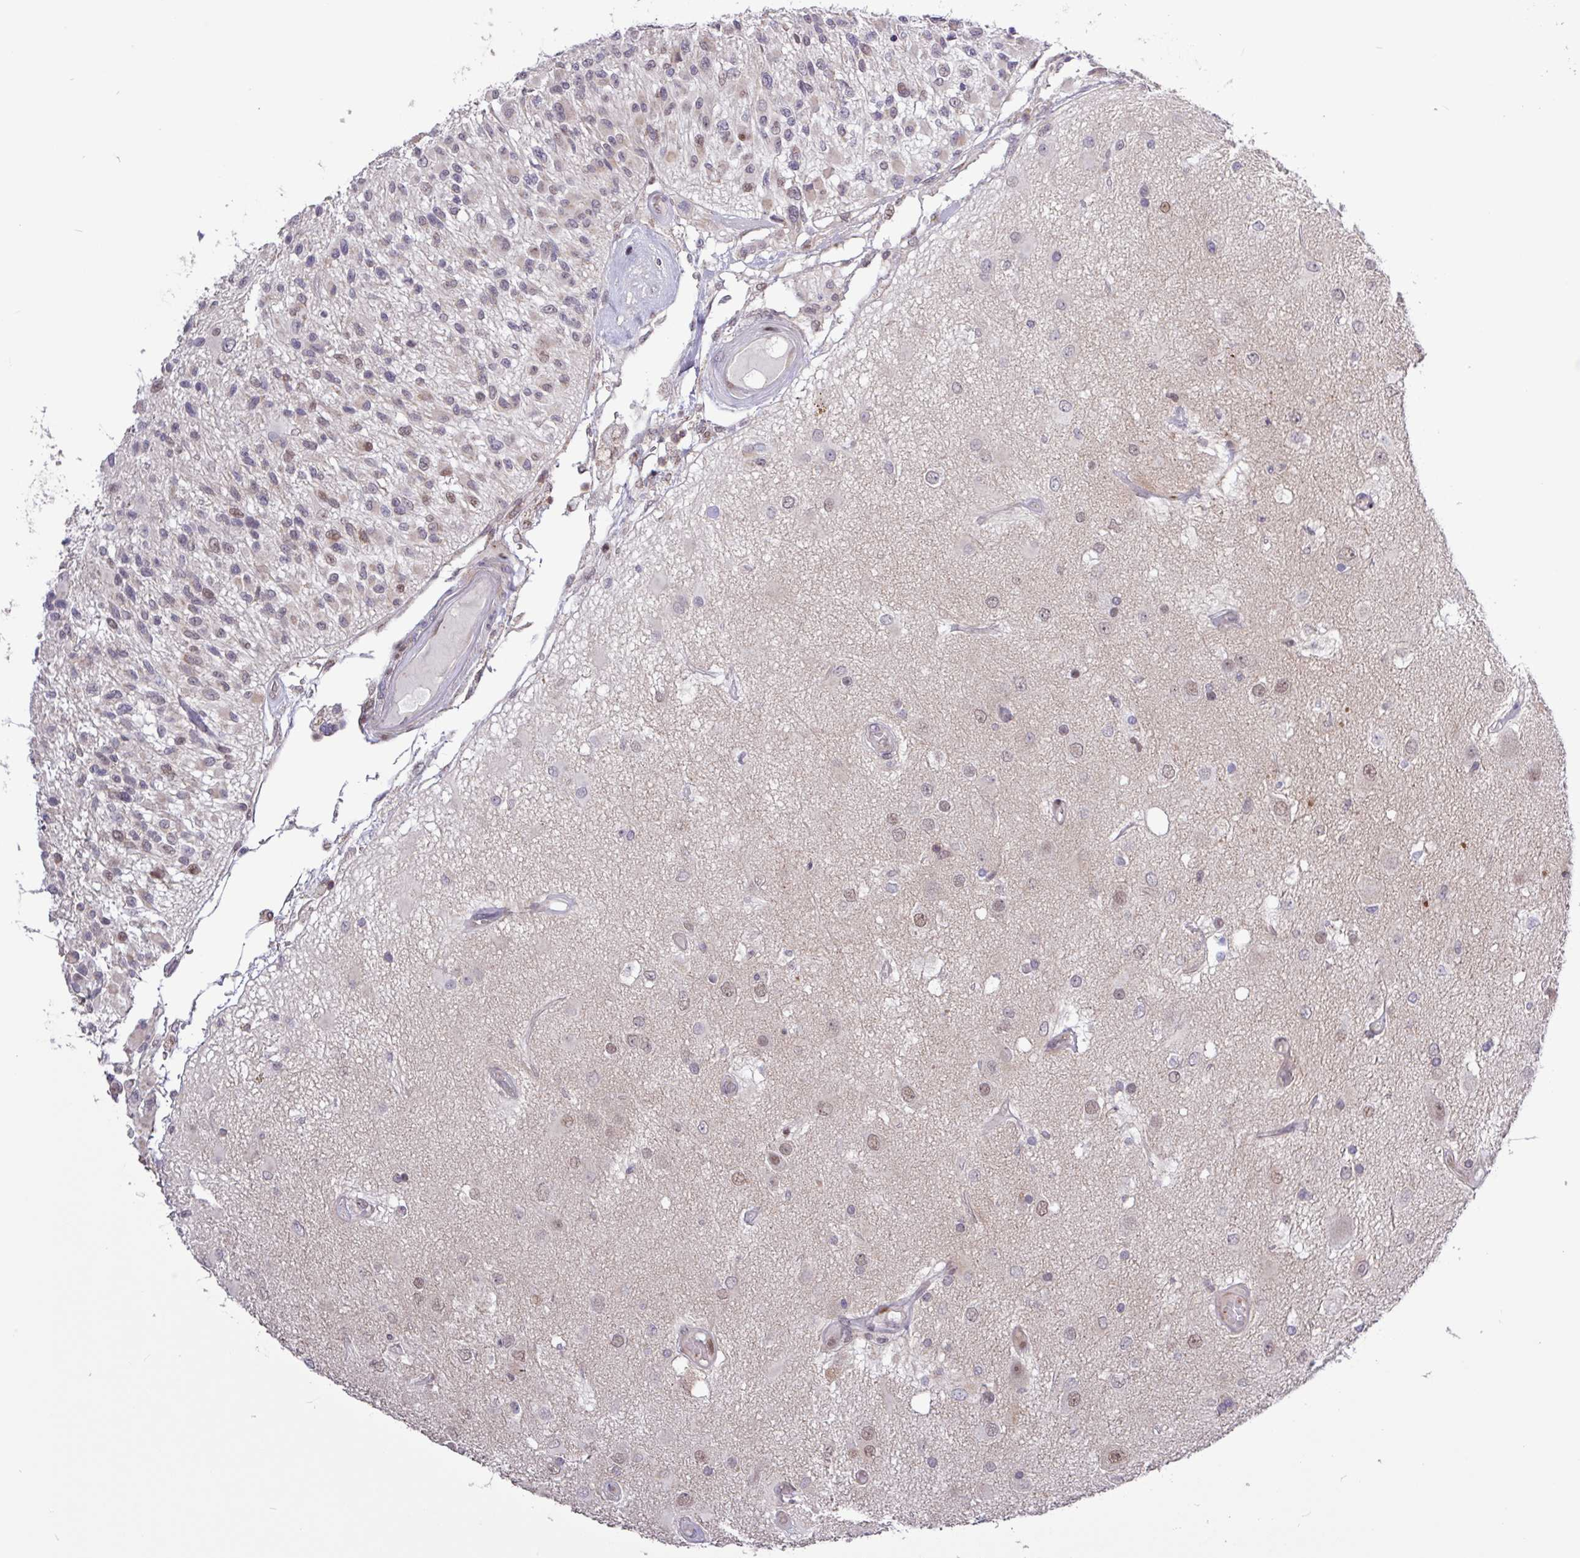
{"staining": {"intensity": "weak", "quantity": "25%-75%", "location": "cytoplasmic/membranous,nuclear"}, "tissue": "glioma", "cell_type": "Tumor cells", "image_type": "cancer", "snomed": [{"axis": "morphology", "description": "Glioma, malignant, High grade"}, {"axis": "morphology", "description": "Glioblastoma, NOS"}, {"axis": "topography", "description": "Brain"}], "caption": "A brown stain labels weak cytoplasmic/membranous and nuclear expression of a protein in human glioma tumor cells.", "gene": "RTL3", "patient": {"sex": "male", "age": 60}}